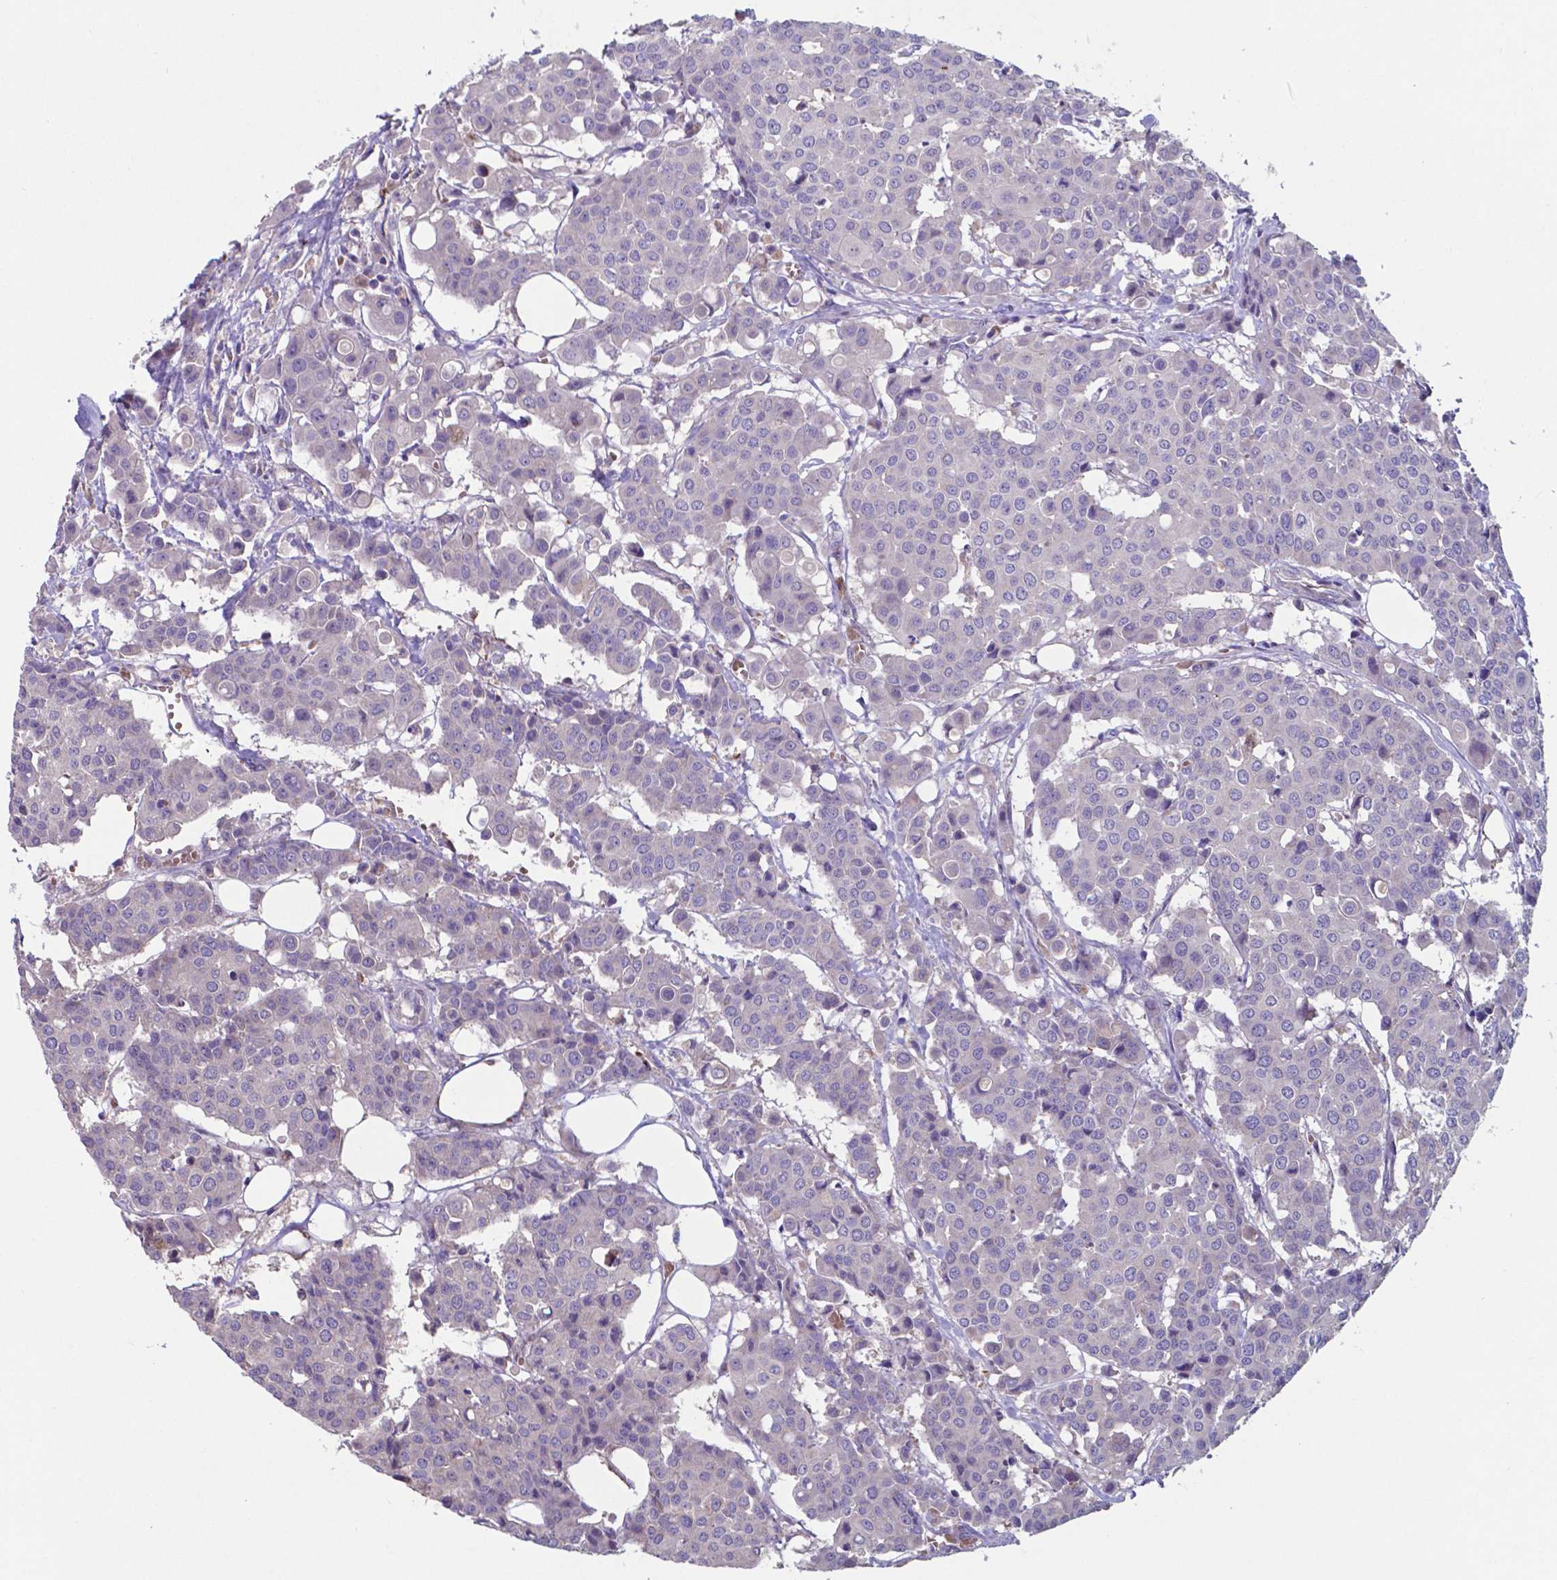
{"staining": {"intensity": "negative", "quantity": "none", "location": "none"}, "tissue": "carcinoid", "cell_type": "Tumor cells", "image_type": "cancer", "snomed": [{"axis": "morphology", "description": "Carcinoid, malignant, NOS"}, {"axis": "topography", "description": "Colon"}], "caption": "This histopathology image is of malignant carcinoid stained with immunohistochemistry (IHC) to label a protein in brown with the nuclei are counter-stained blue. There is no expression in tumor cells.", "gene": "TYRO3", "patient": {"sex": "male", "age": 81}}